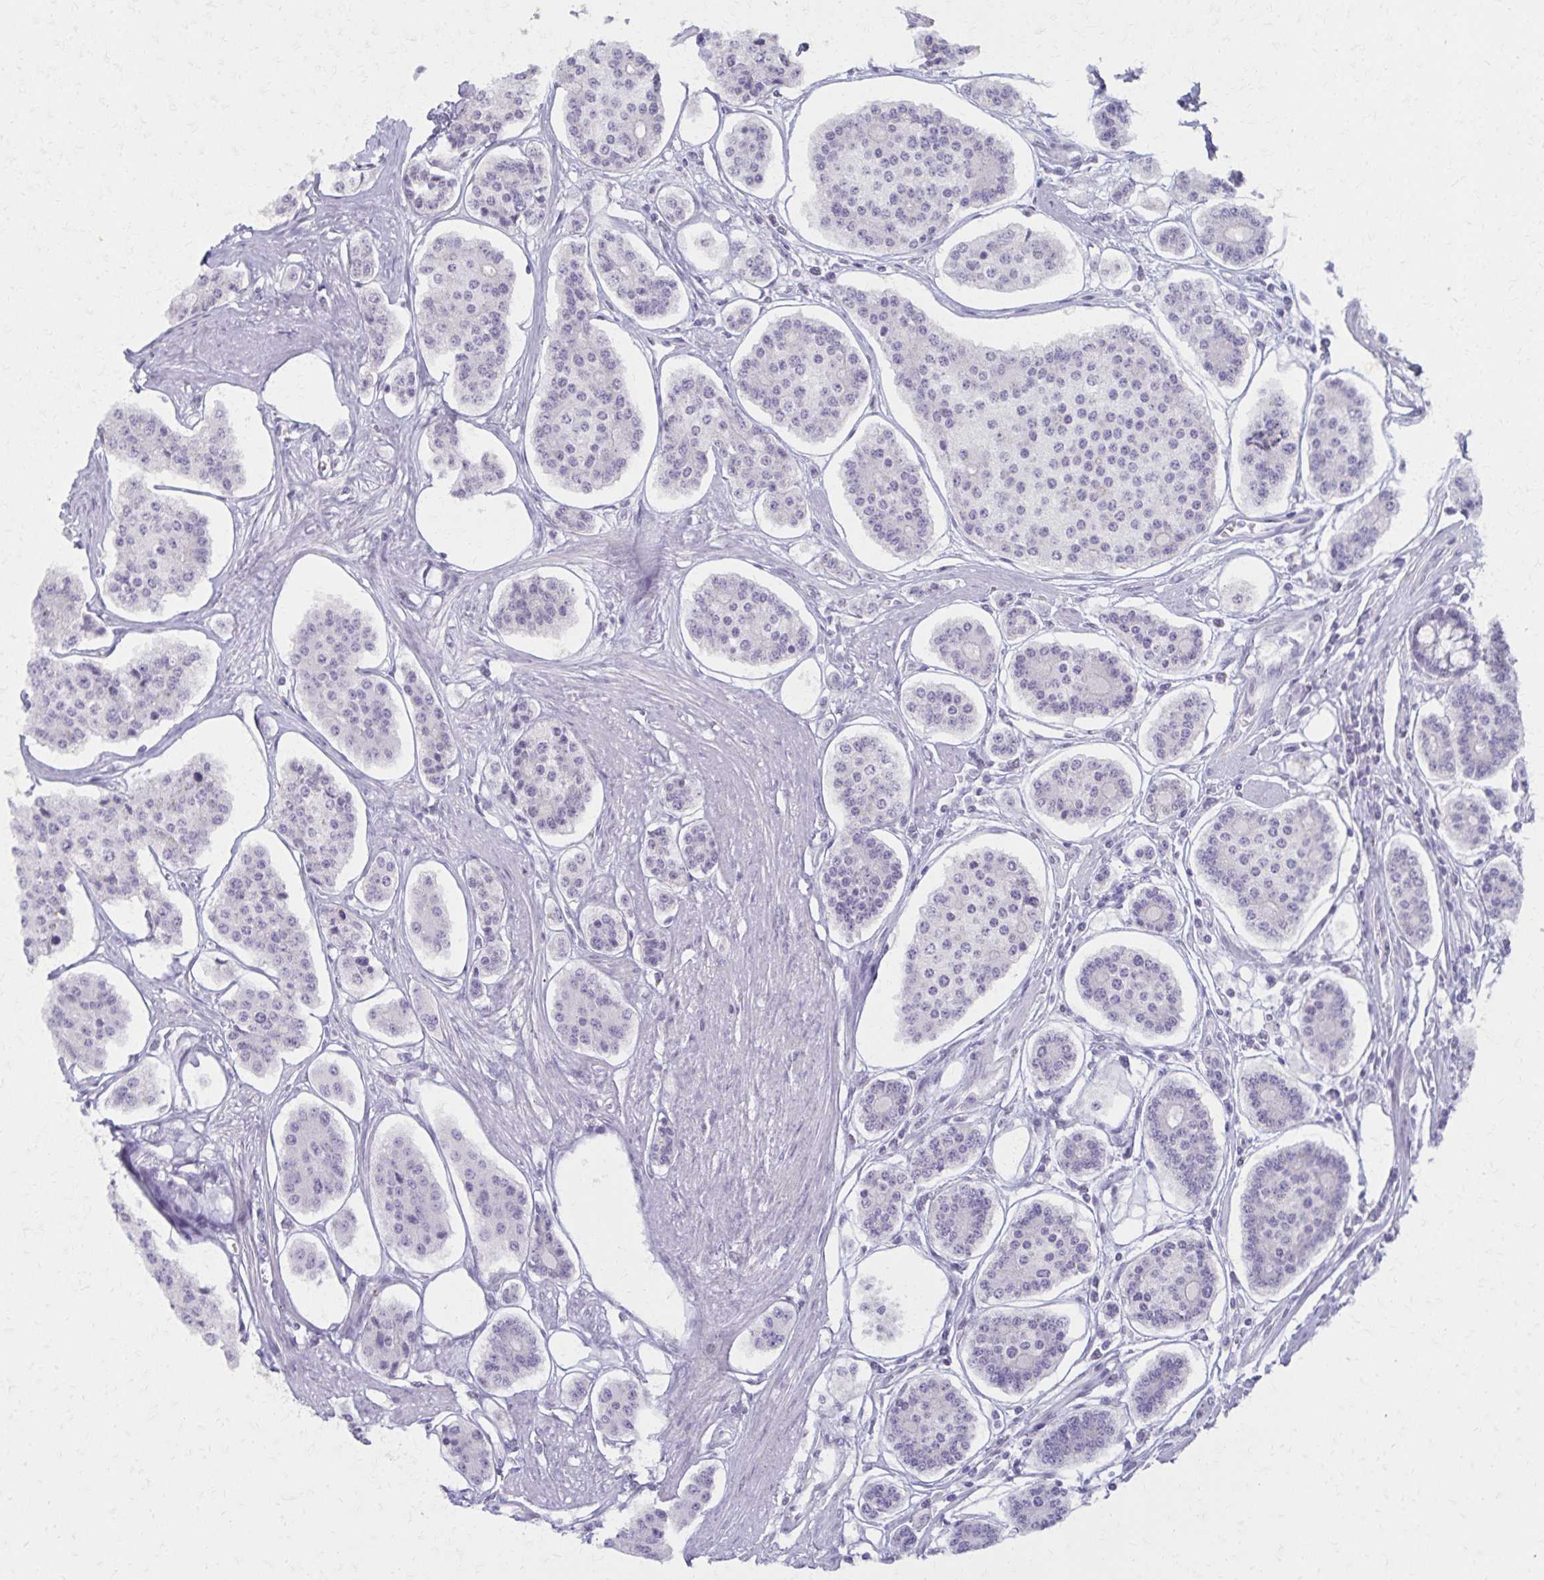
{"staining": {"intensity": "negative", "quantity": "none", "location": "none"}, "tissue": "carcinoid", "cell_type": "Tumor cells", "image_type": "cancer", "snomed": [{"axis": "morphology", "description": "Carcinoid, malignant, NOS"}, {"axis": "topography", "description": "Small intestine"}], "caption": "The photomicrograph reveals no significant staining in tumor cells of carcinoid. (Stains: DAB (3,3'-diaminobenzidine) immunohistochemistry with hematoxylin counter stain, Microscopy: brightfield microscopy at high magnification).", "gene": "MORC4", "patient": {"sex": "female", "age": 65}}